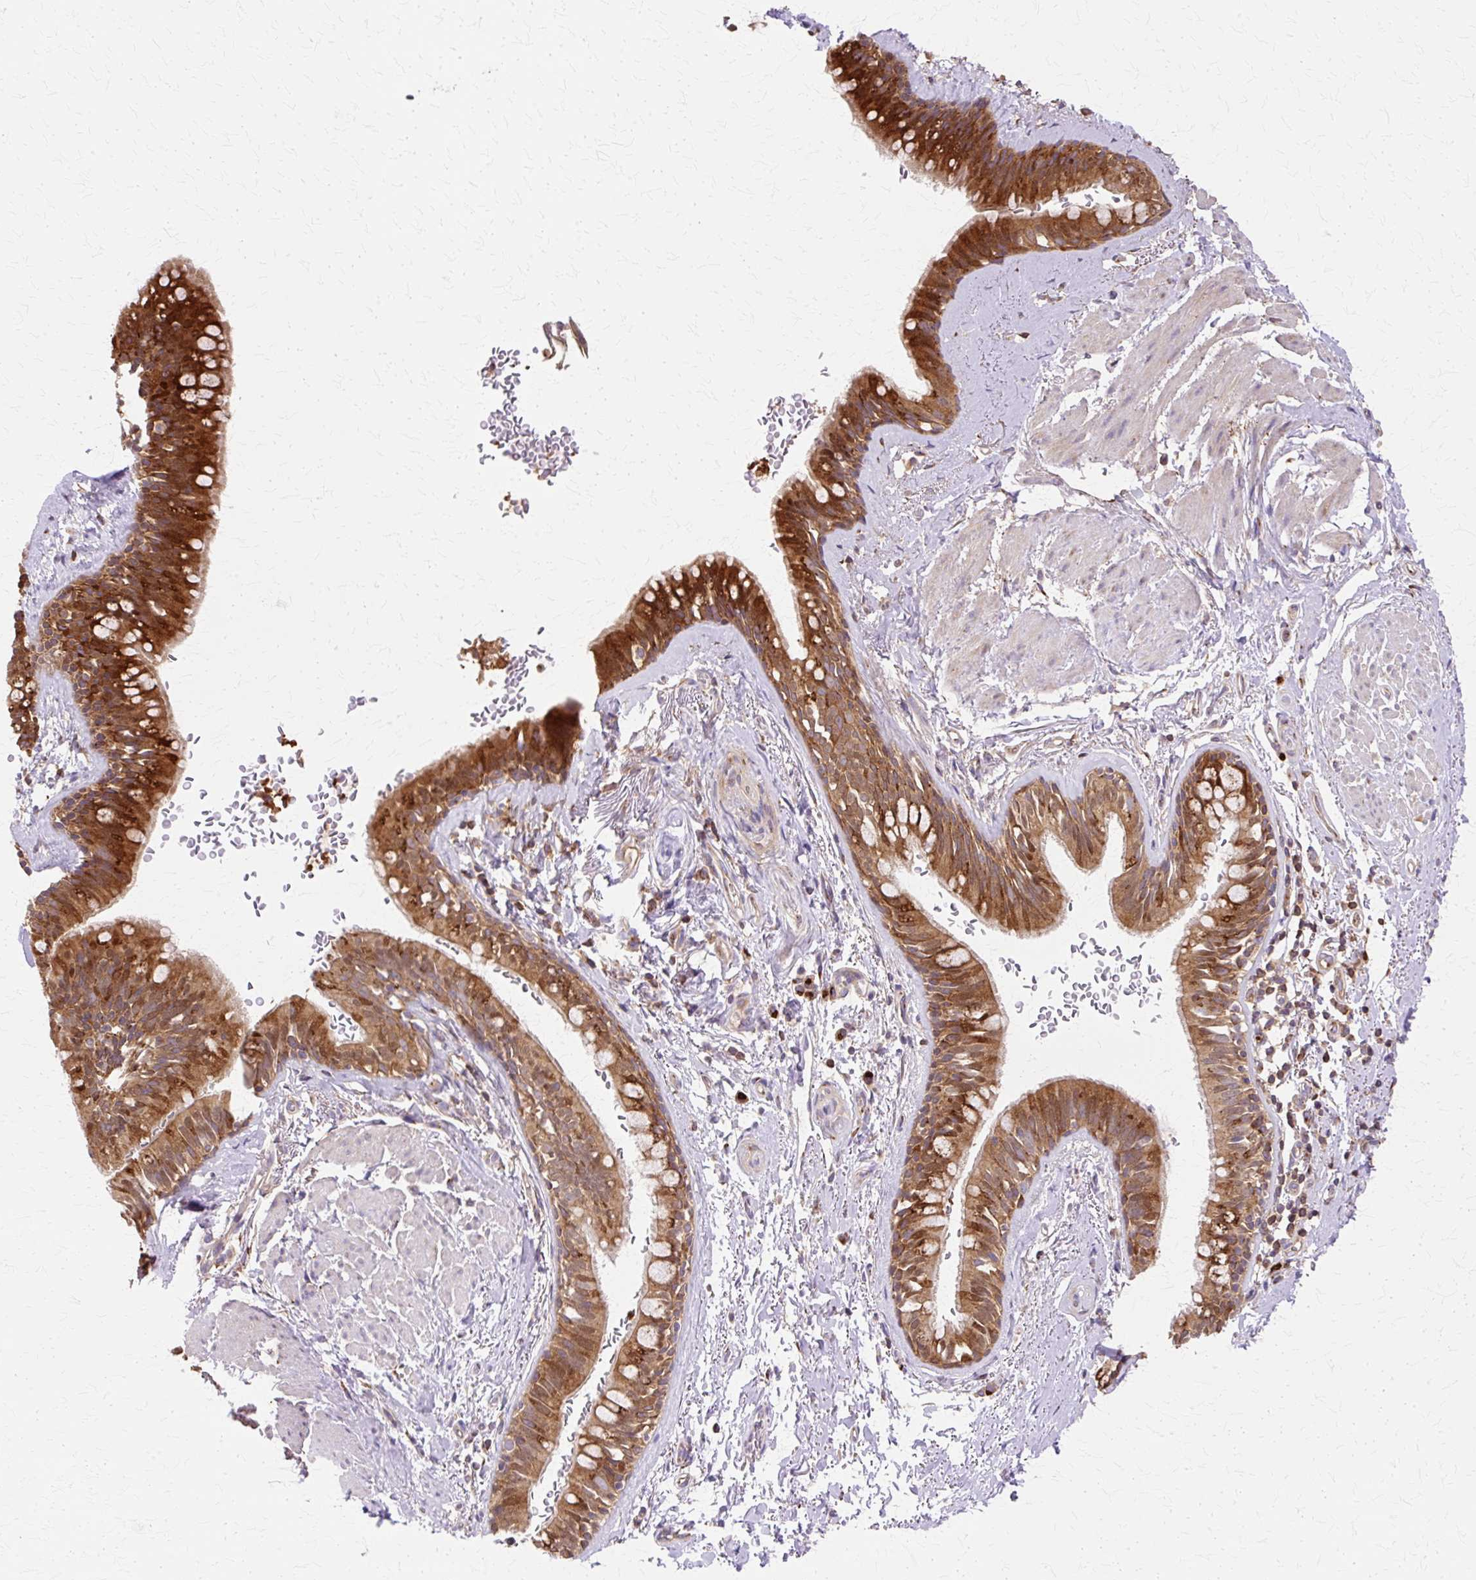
{"staining": {"intensity": "strong", "quantity": ">75%", "location": "cytoplasmic/membranous"}, "tissue": "bronchus", "cell_type": "Respiratory epithelial cells", "image_type": "normal", "snomed": [{"axis": "morphology", "description": "Normal tissue, NOS"}, {"axis": "topography", "description": "Bronchus"}], "caption": "The micrograph demonstrates a brown stain indicating the presence of a protein in the cytoplasmic/membranous of respiratory epithelial cells in bronchus. (DAB = brown stain, brightfield microscopy at high magnification).", "gene": "COPB1", "patient": {"sex": "male", "age": 67}}